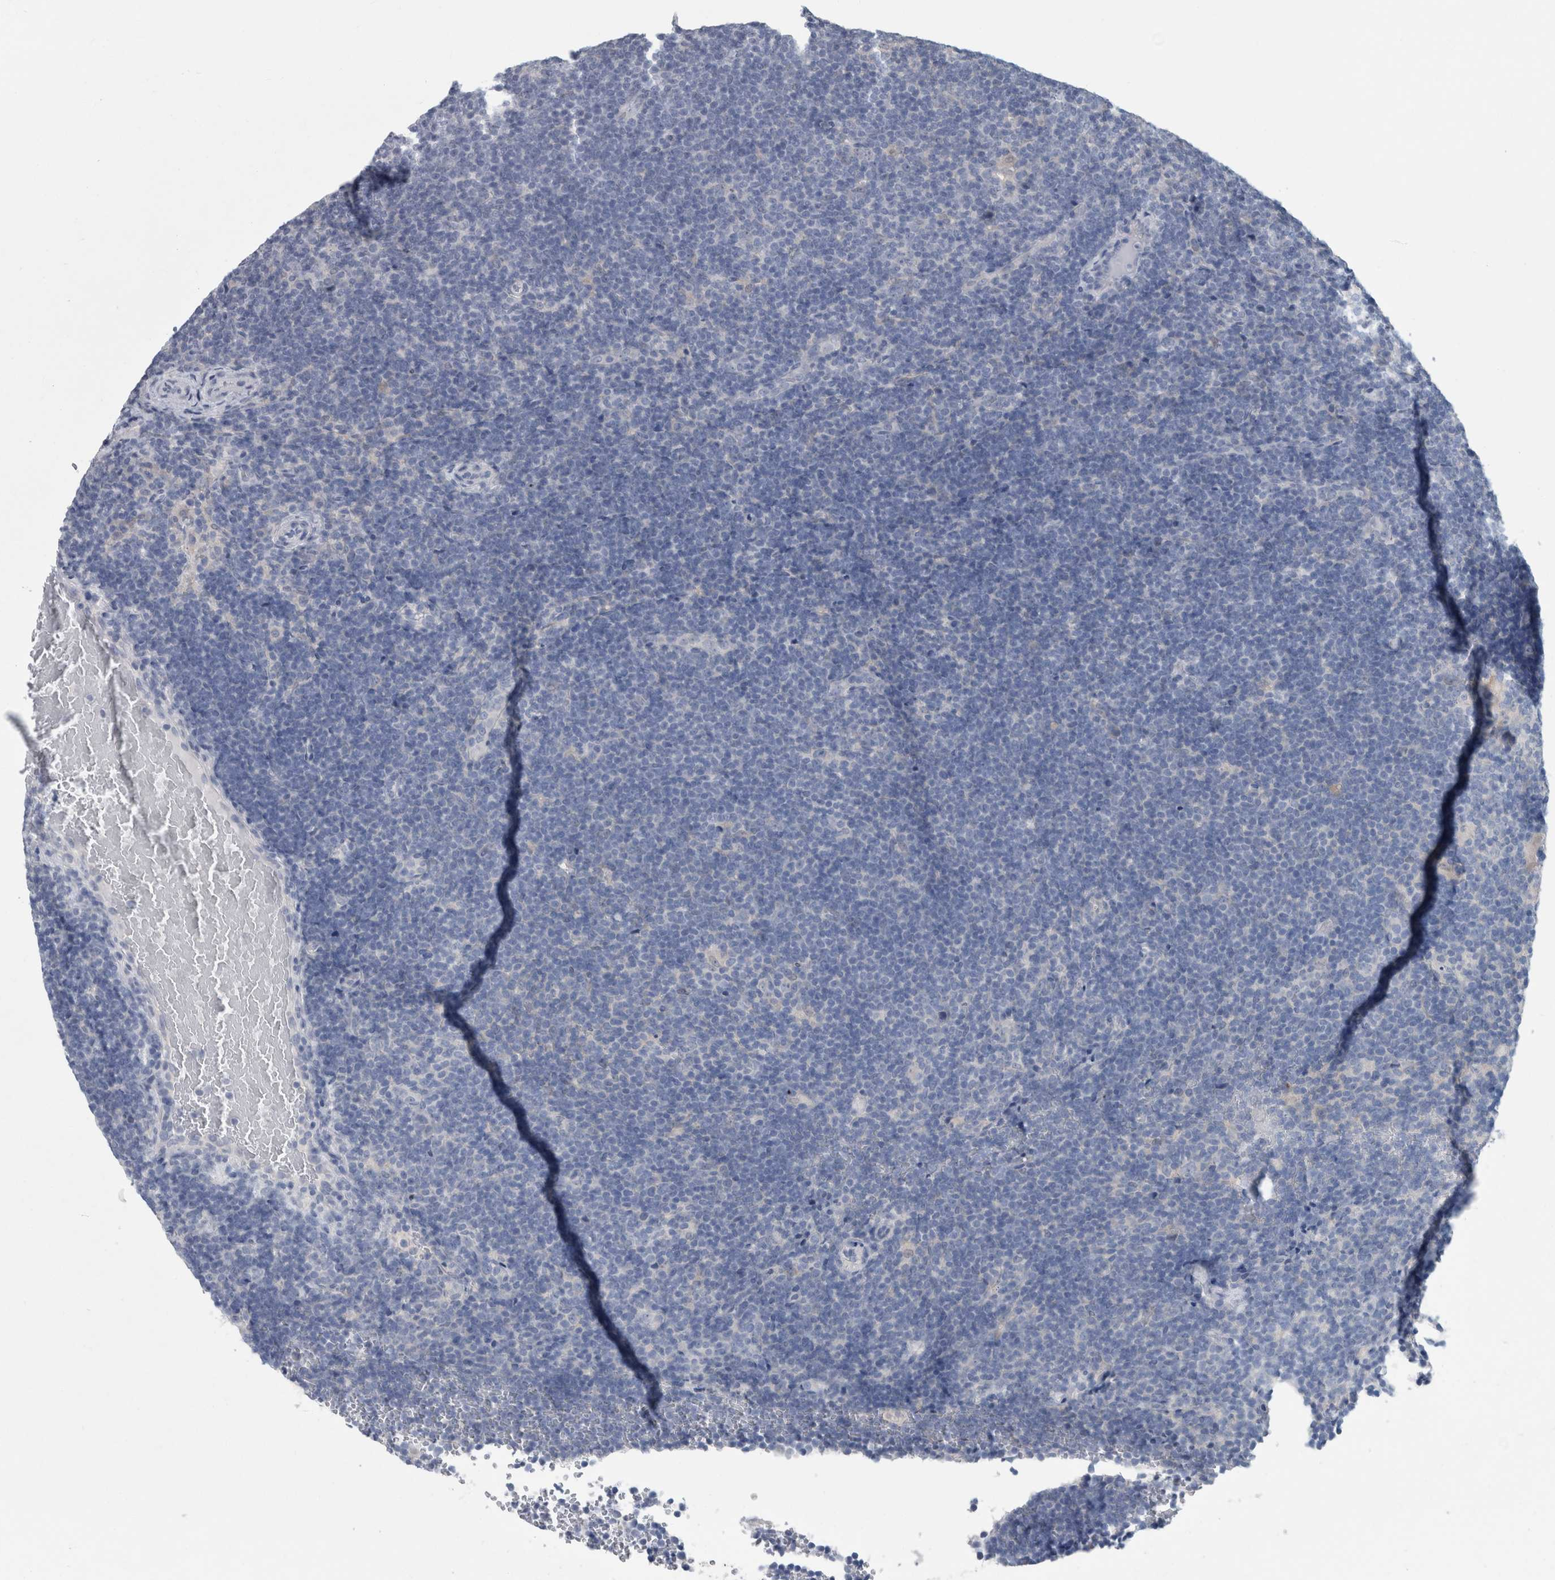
{"staining": {"intensity": "negative", "quantity": "none", "location": "none"}, "tissue": "lymphoma", "cell_type": "Tumor cells", "image_type": "cancer", "snomed": [{"axis": "morphology", "description": "Hodgkin's disease, NOS"}, {"axis": "topography", "description": "Lymph node"}], "caption": "DAB (3,3'-diaminobenzidine) immunohistochemical staining of lymphoma displays no significant positivity in tumor cells.", "gene": "FAM83H", "patient": {"sex": "female", "age": 57}}